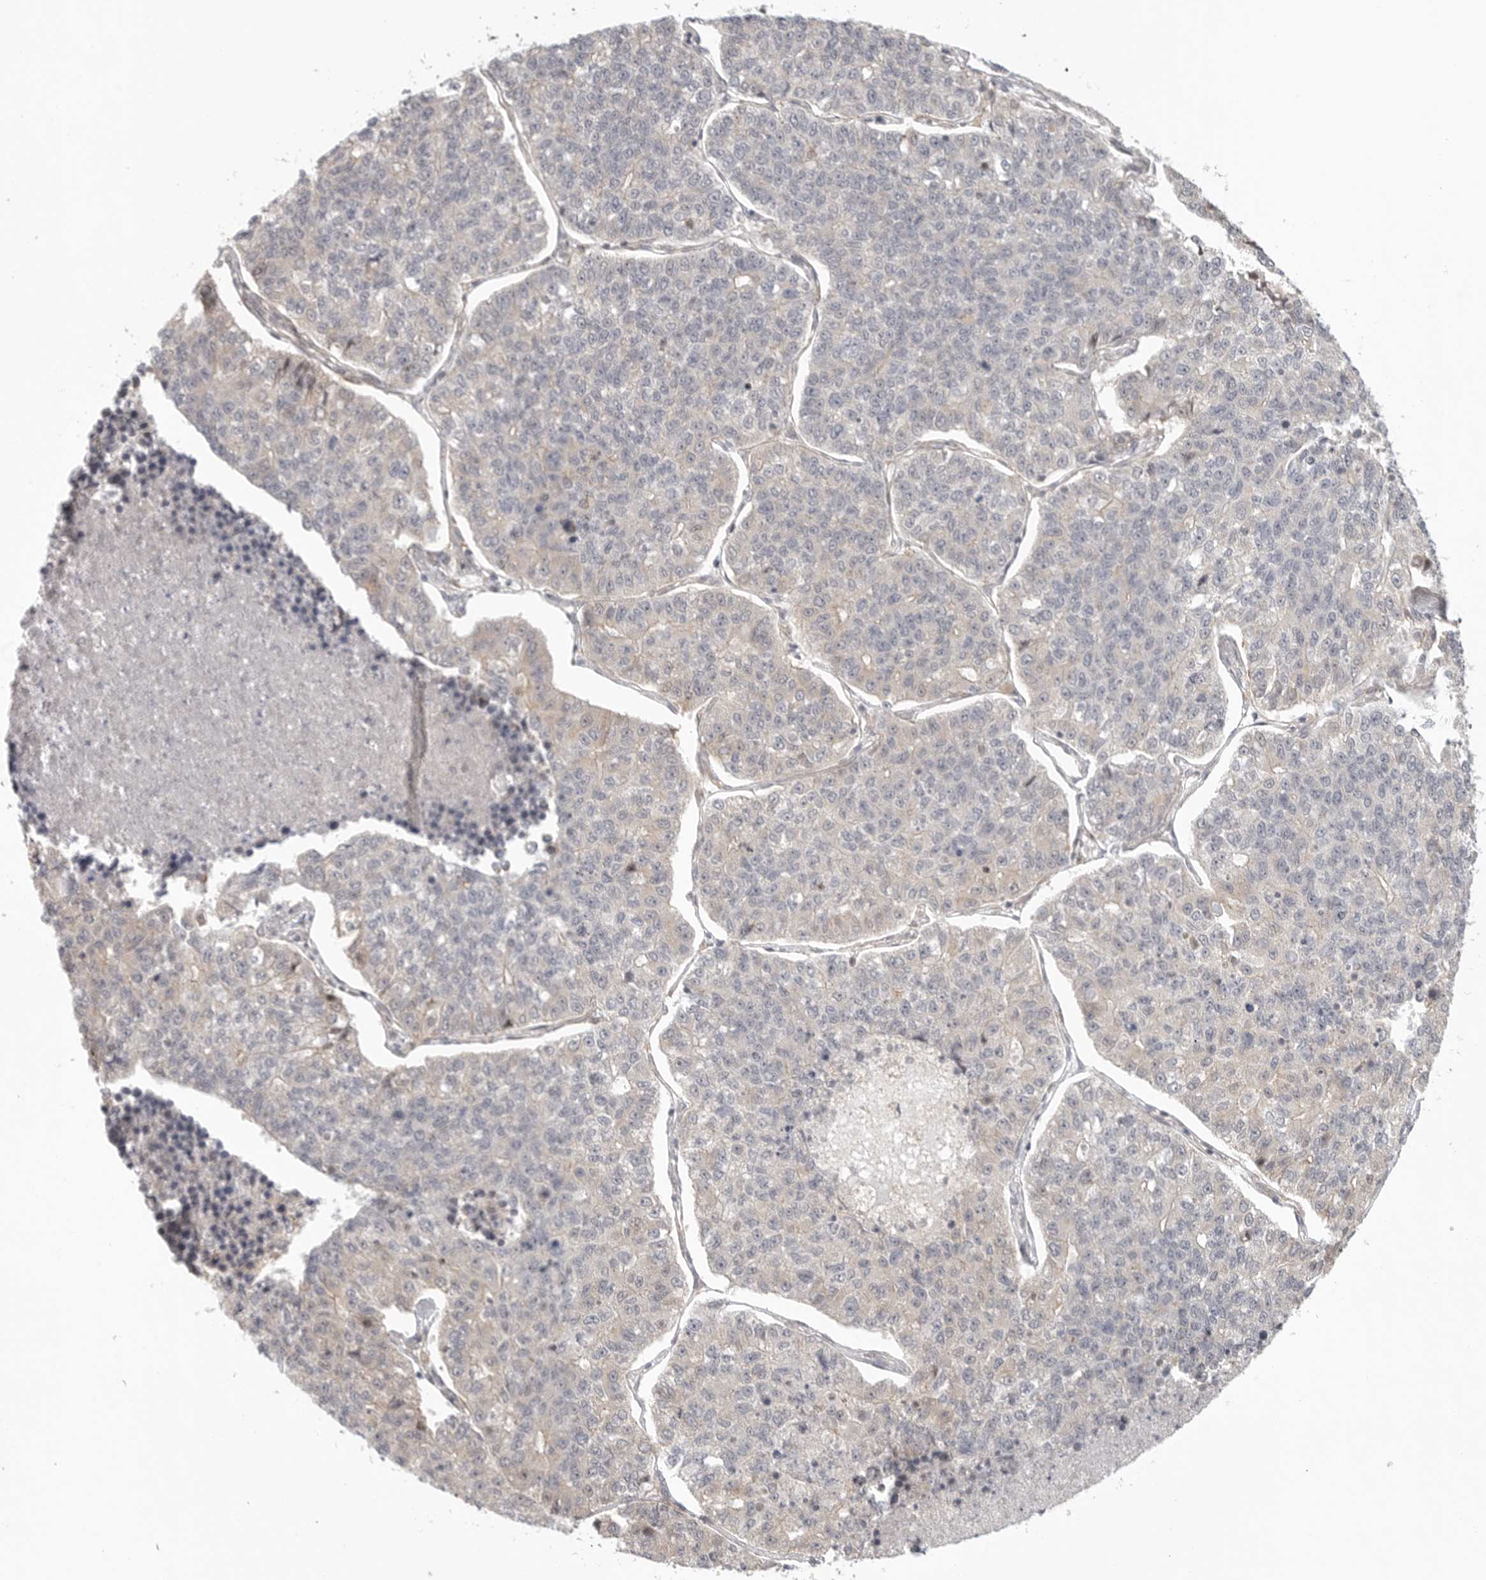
{"staining": {"intensity": "negative", "quantity": "none", "location": "none"}, "tissue": "lung cancer", "cell_type": "Tumor cells", "image_type": "cancer", "snomed": [{"axis": "morphology", "description": "Adenocarcinoma, NOS"}, {"axis": "topography", "description": "Lung"}], "caption": "An immunohistochemistry (IHC) micrograph of lung cancer is shown. There is no staining in tumor cells of lung cancer.", "gene": "ATOH7", "patient": {"sex": "male", "age": 49}}